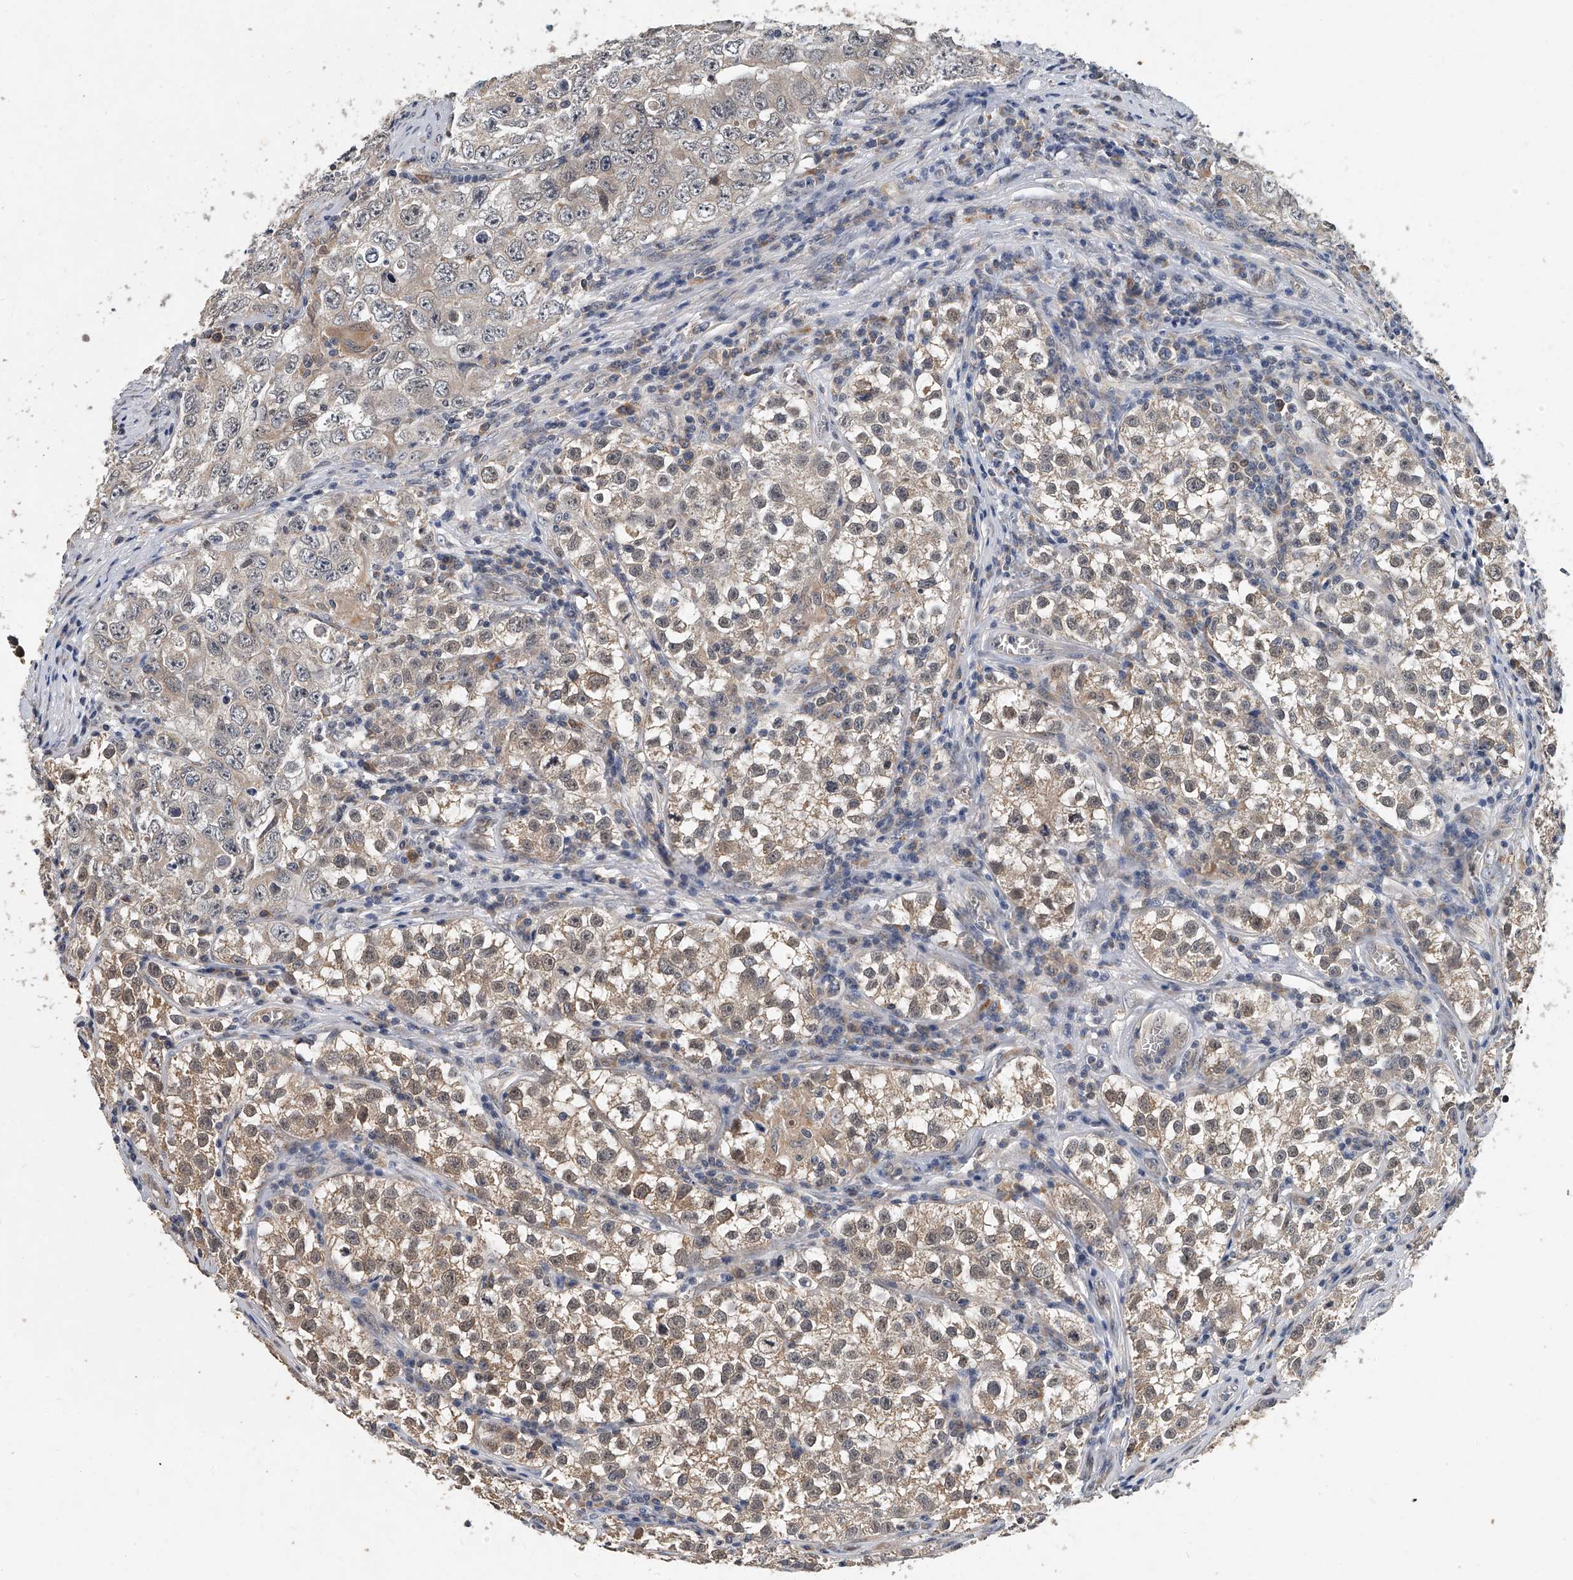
{"staining": {"intensity": "weak", "quantity": "25%-75%", "location": "cytoplasmic/membranous,nuclear"}, "tissue": "testis cancer", "cell_type": "Tumor cells", "image_type": "cancer", "snomed": [{"axis": "morphology", "description": "Seminoma, NOS"}, {"axis": "morphology", "description": "Carcinoma, Embryonal, NOS"}, {"axis": "topography", "description": "Testis"}], "caption": "A high-resolution photomicrograph shows immunohistochemistry (IHC) staining of seminoma (testis), which reveals weak cytoplasmic/membranous and nuclear positivity in about 25%-75% of tumor cells.", "gene": "JAG2", "patient": {"sex": "male", "age": 43}}